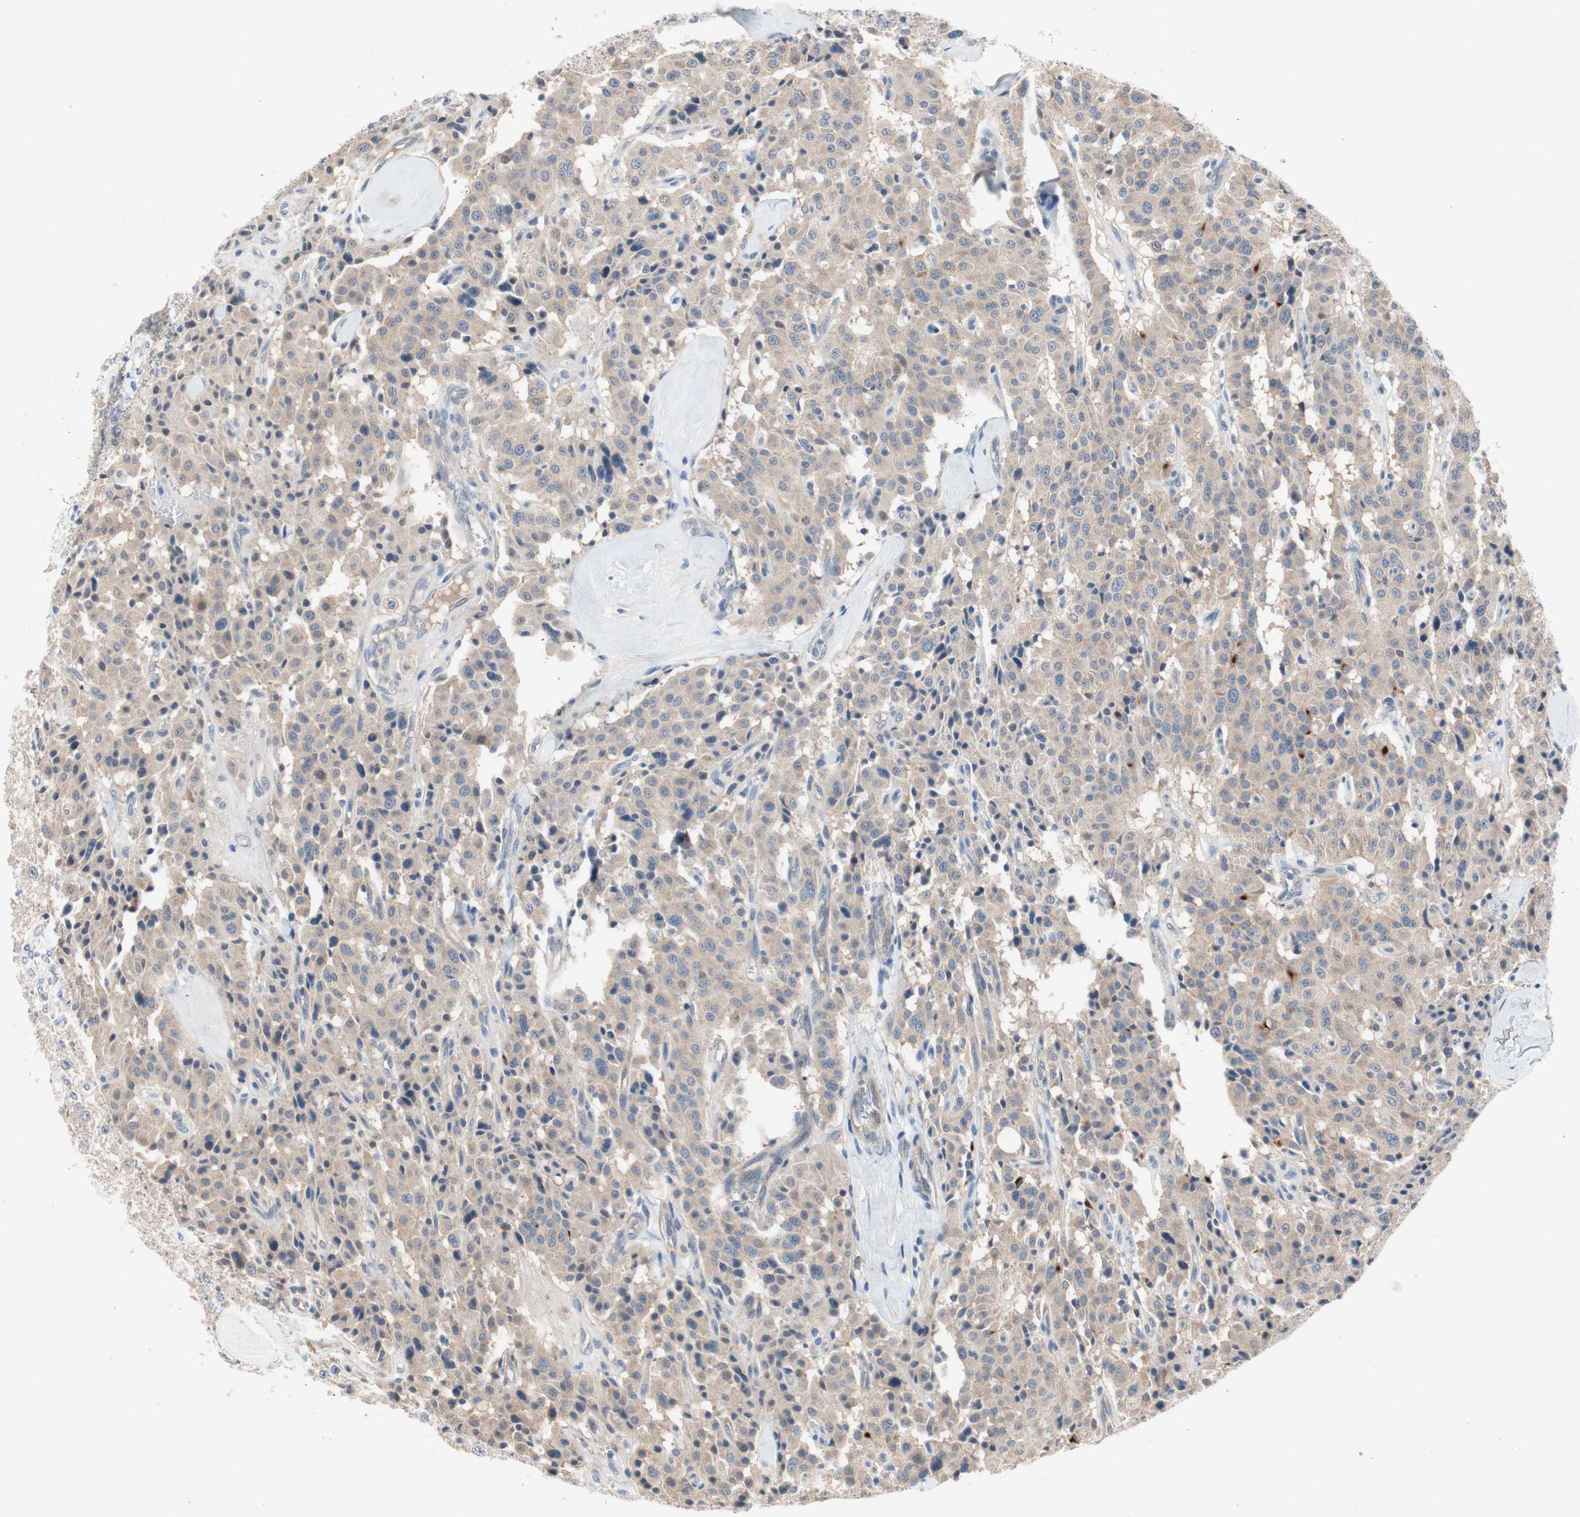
{"staining": {"intensity": "weak", "quantity": ">75%", "location": "cytoplasmic/membranous"}, "tissue": "carcinoid", "cell_type": "Tumor cells", "image_type": "cancer", "snomed": [{"axis": "morphology", "description": "Carcinoid, malignant, NOS"}, {"axis": "topography", "description": "Lung"}], "caption": "Immunohistochemical staining of malignant carcinoid reveals low levels of weak cytoplasmic/membranous protein positivity in approximately >75% of tumor cells.", "gene": "NCLN", "patient": {"sex": "male", "age": 30}}